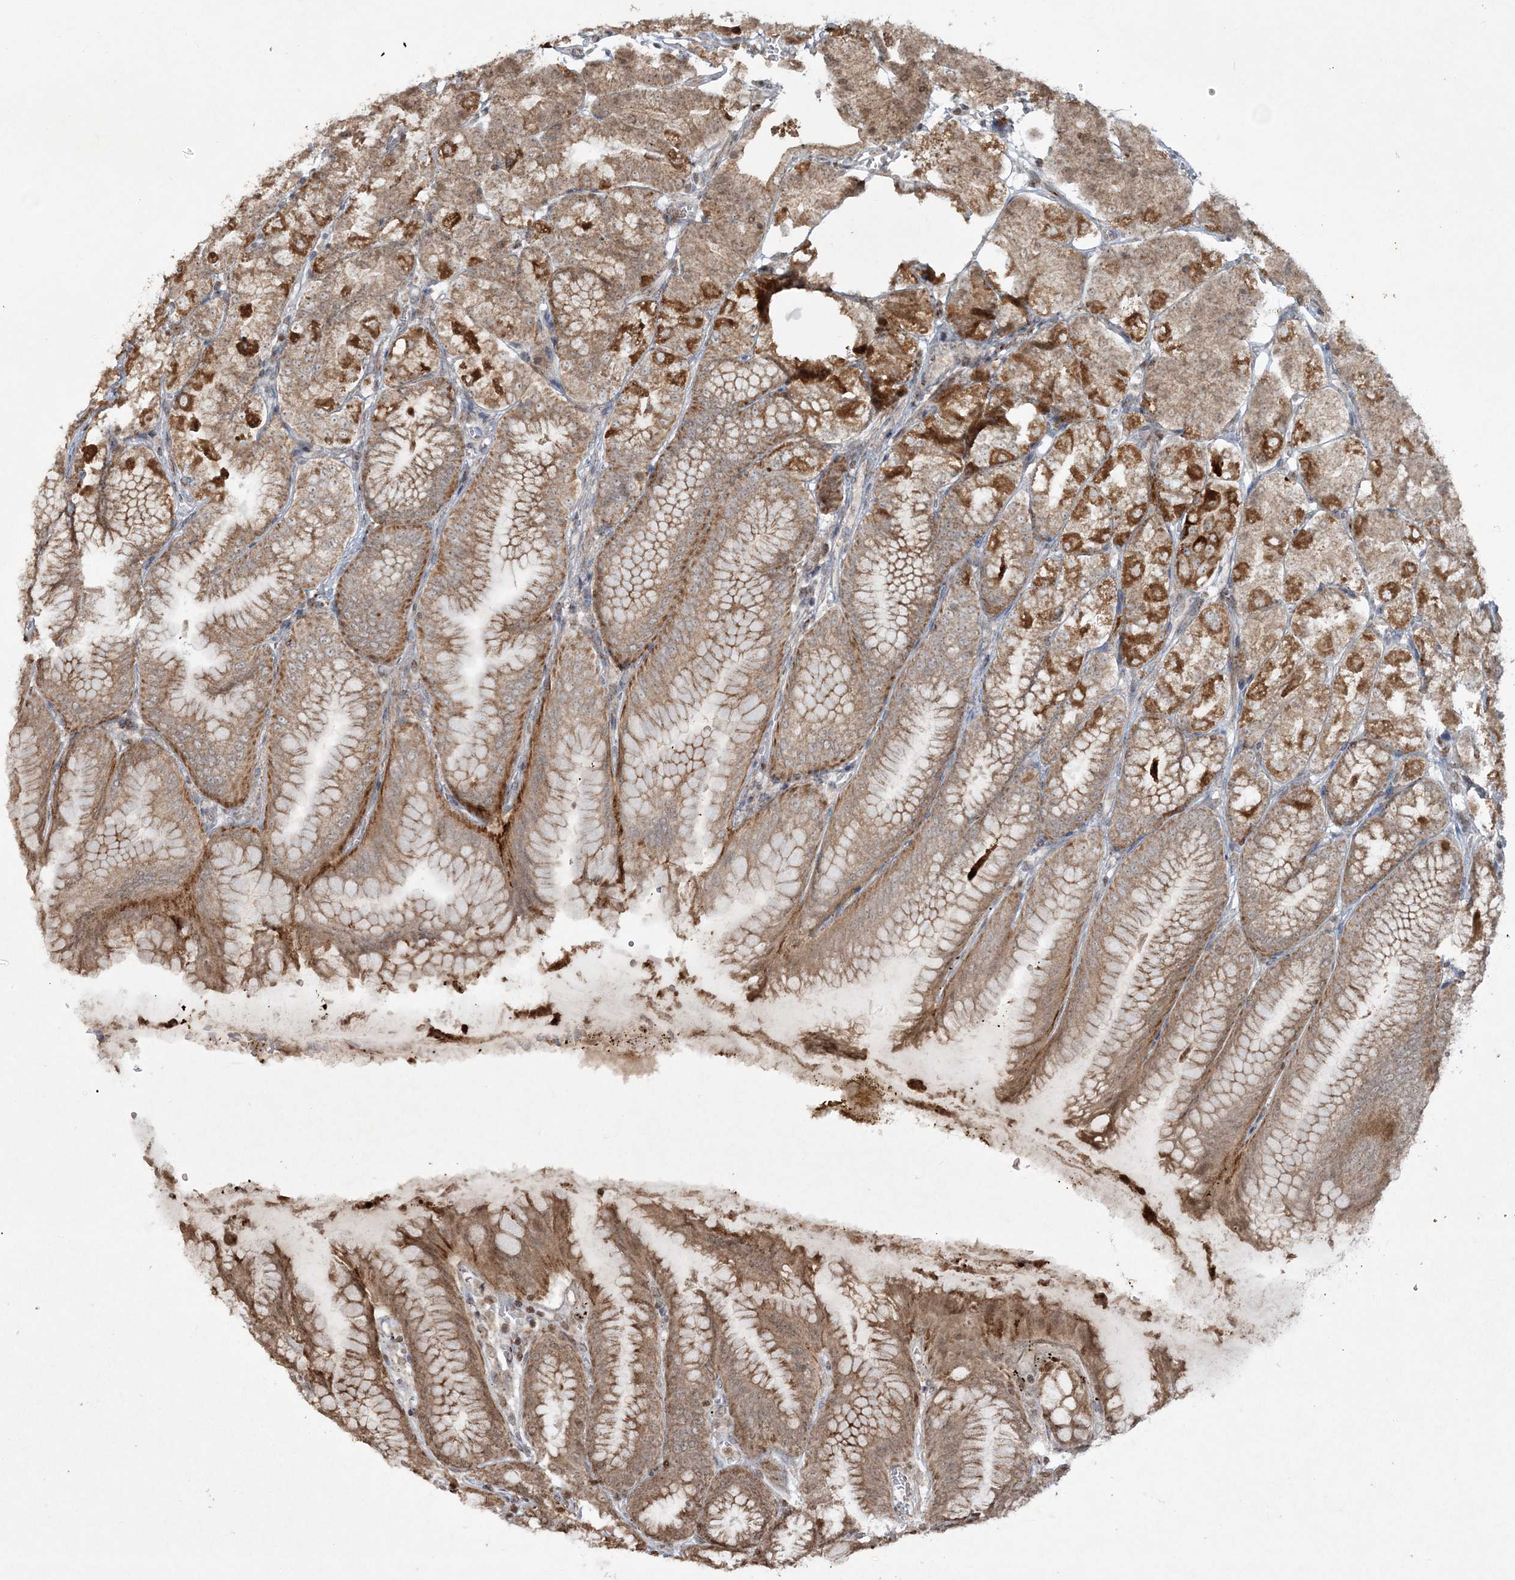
{"staining": {"intensity": "strong", "quantity": "25%-75%", "location": "cytoplasmic/membranous"}, "tissue": "stomach", "cell_type": "Glandular cells", "image_type": "normal", "snomed": [{"axis": "morphology", "description": "Normal tissue, NOS"}, {"axis": "topography", "description": "Stomach, lower"}], "caption": "Stomach stained with IHC demonstrates strong cytoplasmic/membranous positivity in approximately 25%-75% of glandular cells. (brown staining indicates protein expression, while blue staining denotes nuclei).", "gene": "TTC7A", "patient": {"sex": "male", "age": 71}}